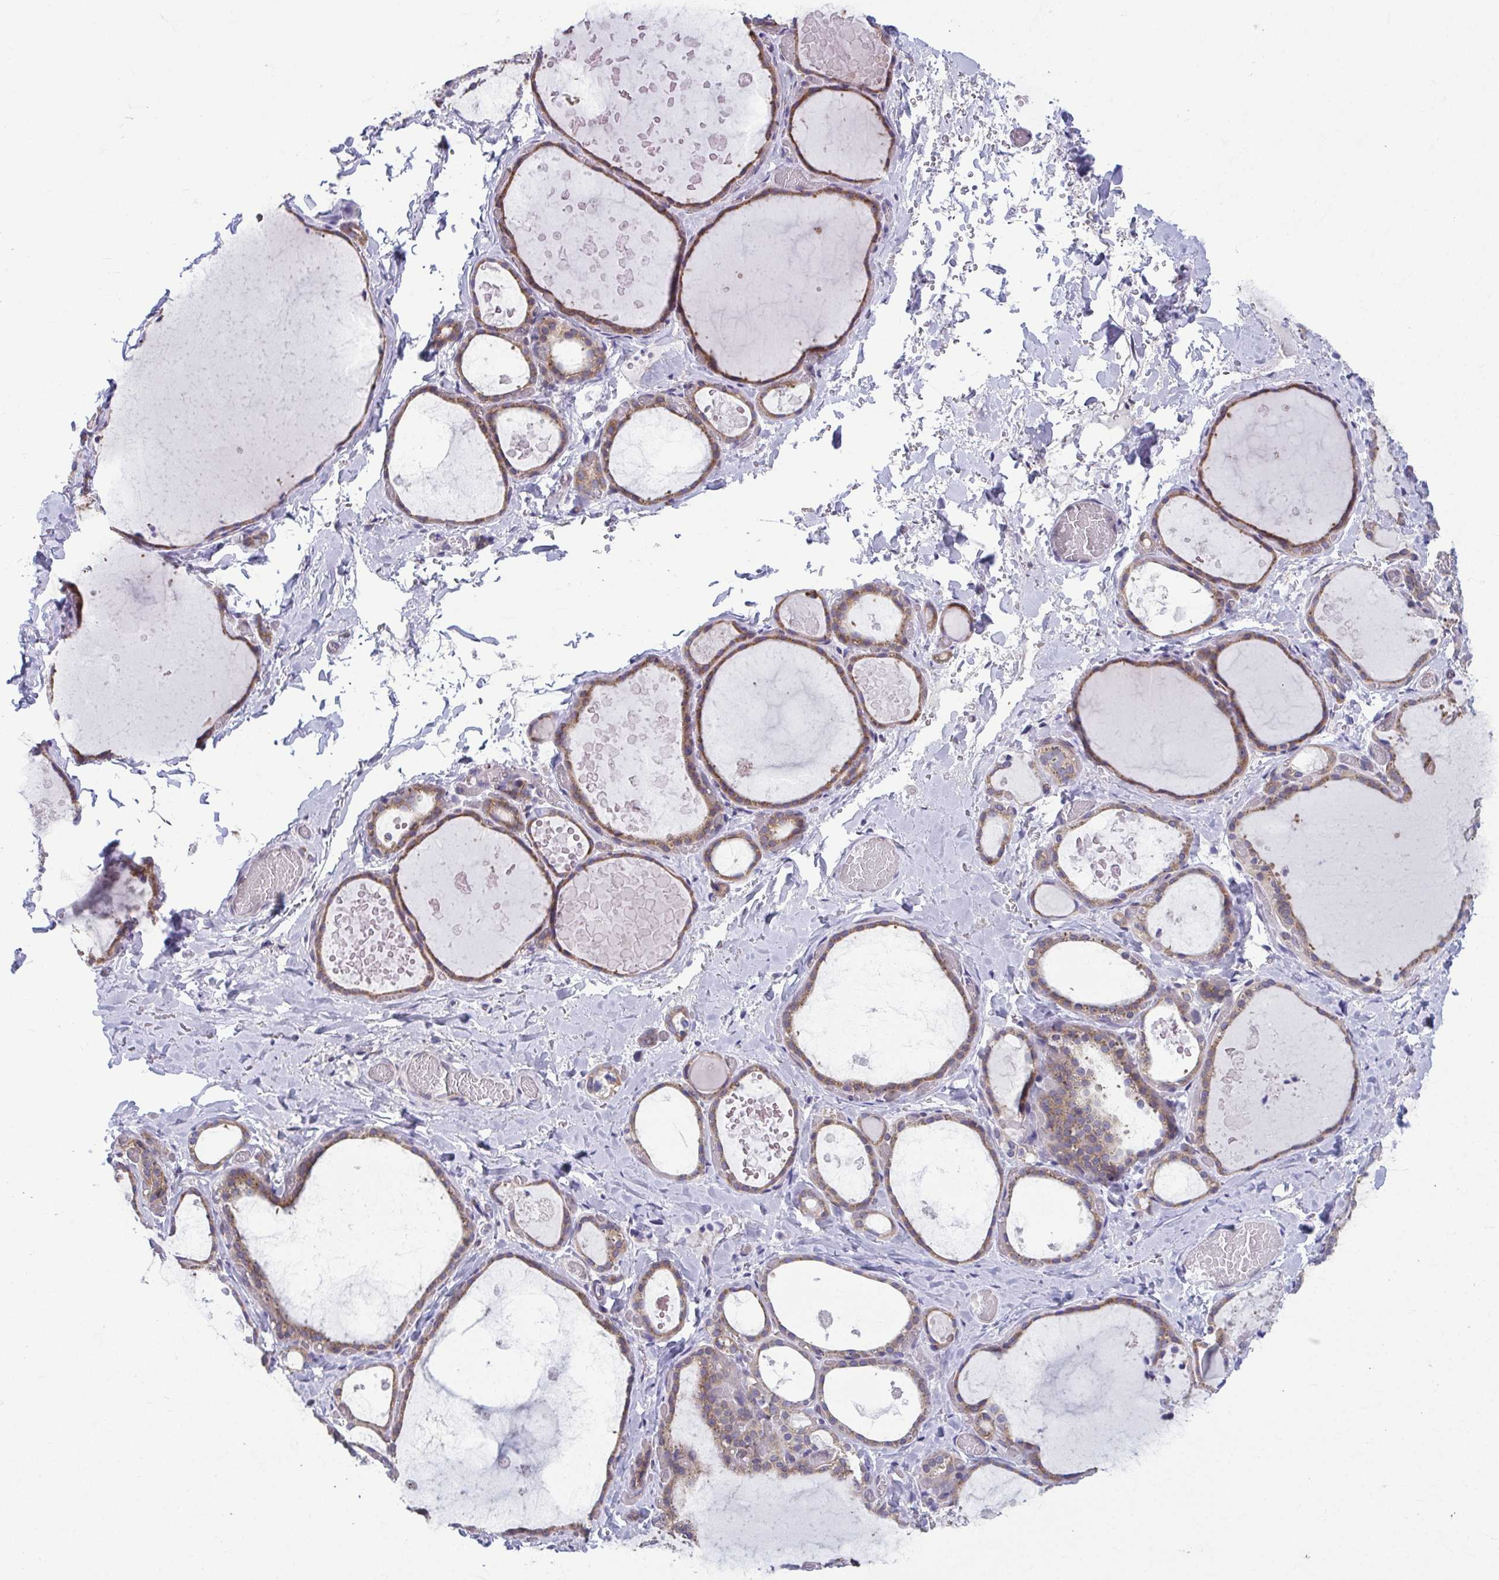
{"staining": {"intensity": "weak", "quantity": ">75%", "location": "cytoplasmic/membranous"}, "tissue": "thyroid gland", "cell_type": "Glandular cells", "image_type": "normal", "snomed": [{"axis": "morphology", "description": "Normal tissue, NOS"}, {"axis": "topography", "description": "Thyroid gland"}], "caption": "High-power microscopy captured an immunohistochemistry (IHC) micrograph of unremarkable thyroid gland, revealing weak cytoplasmic/membranous positivity in about >75% of glandular cells. The staining is performed using DAB brown chromogen to label protein expression. The nuclei are counter-stained blue using hematoxylin.", "gene": "TMEM108", "patient": {"sex": "female", "age": 56}}